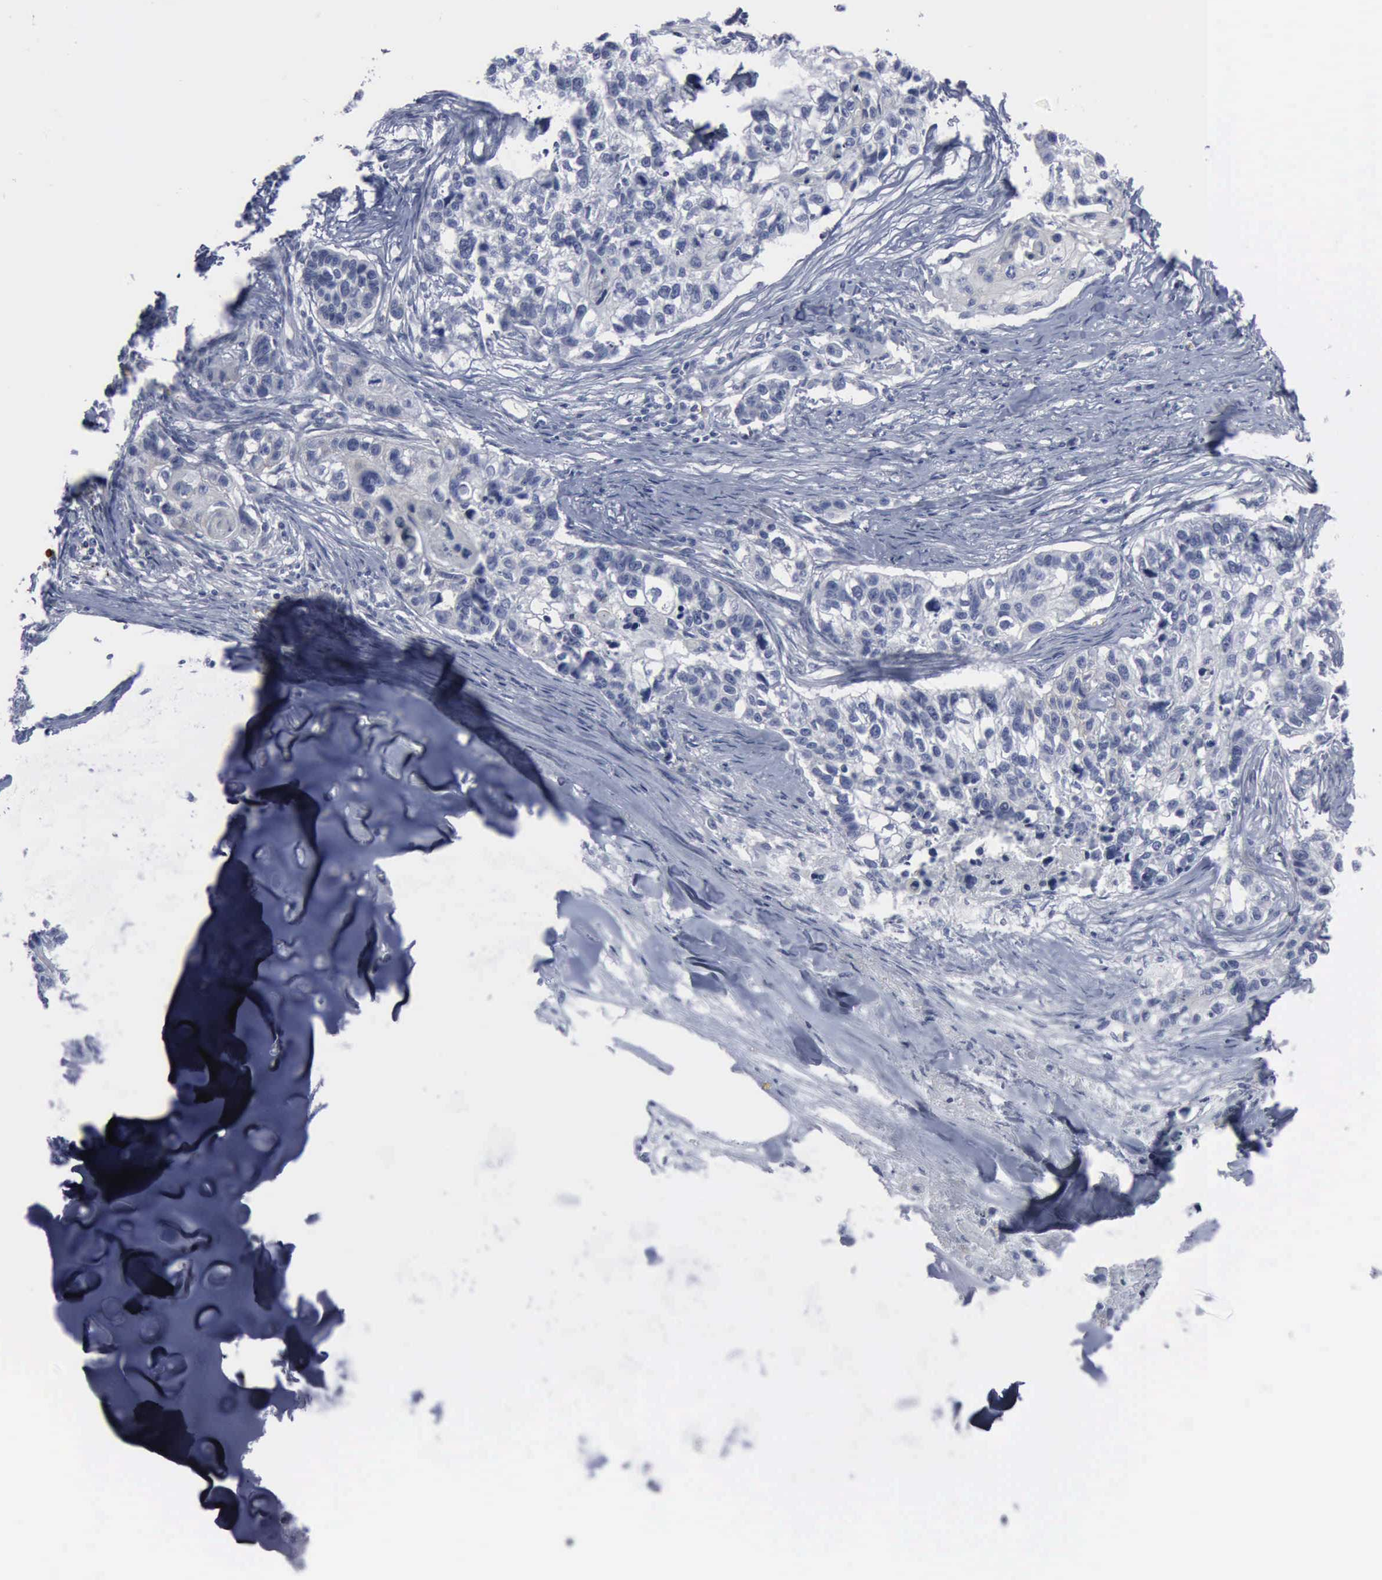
{"staining": {"intensity": "negative", "quantity": "none", "location": "none"}, "tissue": "lung cancer", "cell_type": "Tumor cells", "image_type": "cancer", "snomed": [{"axis": "morphology", "description": "Squamous cell carcinoma, NOS"}, {"axis": "topography", "description": "Lymph node"}, {"axis": "topography", "description": "Lung"}], "caption": "IHC histopathology image of neoplastic tissue: human squamous cell carcinoma (lung) stained with DAB displays no significant protein staining in tumor cells. (DAB immunohistochemistry with hematoxylin counter stain).", "gene": "TGFB1", "patient": {"sex": "male", "age": 74}}